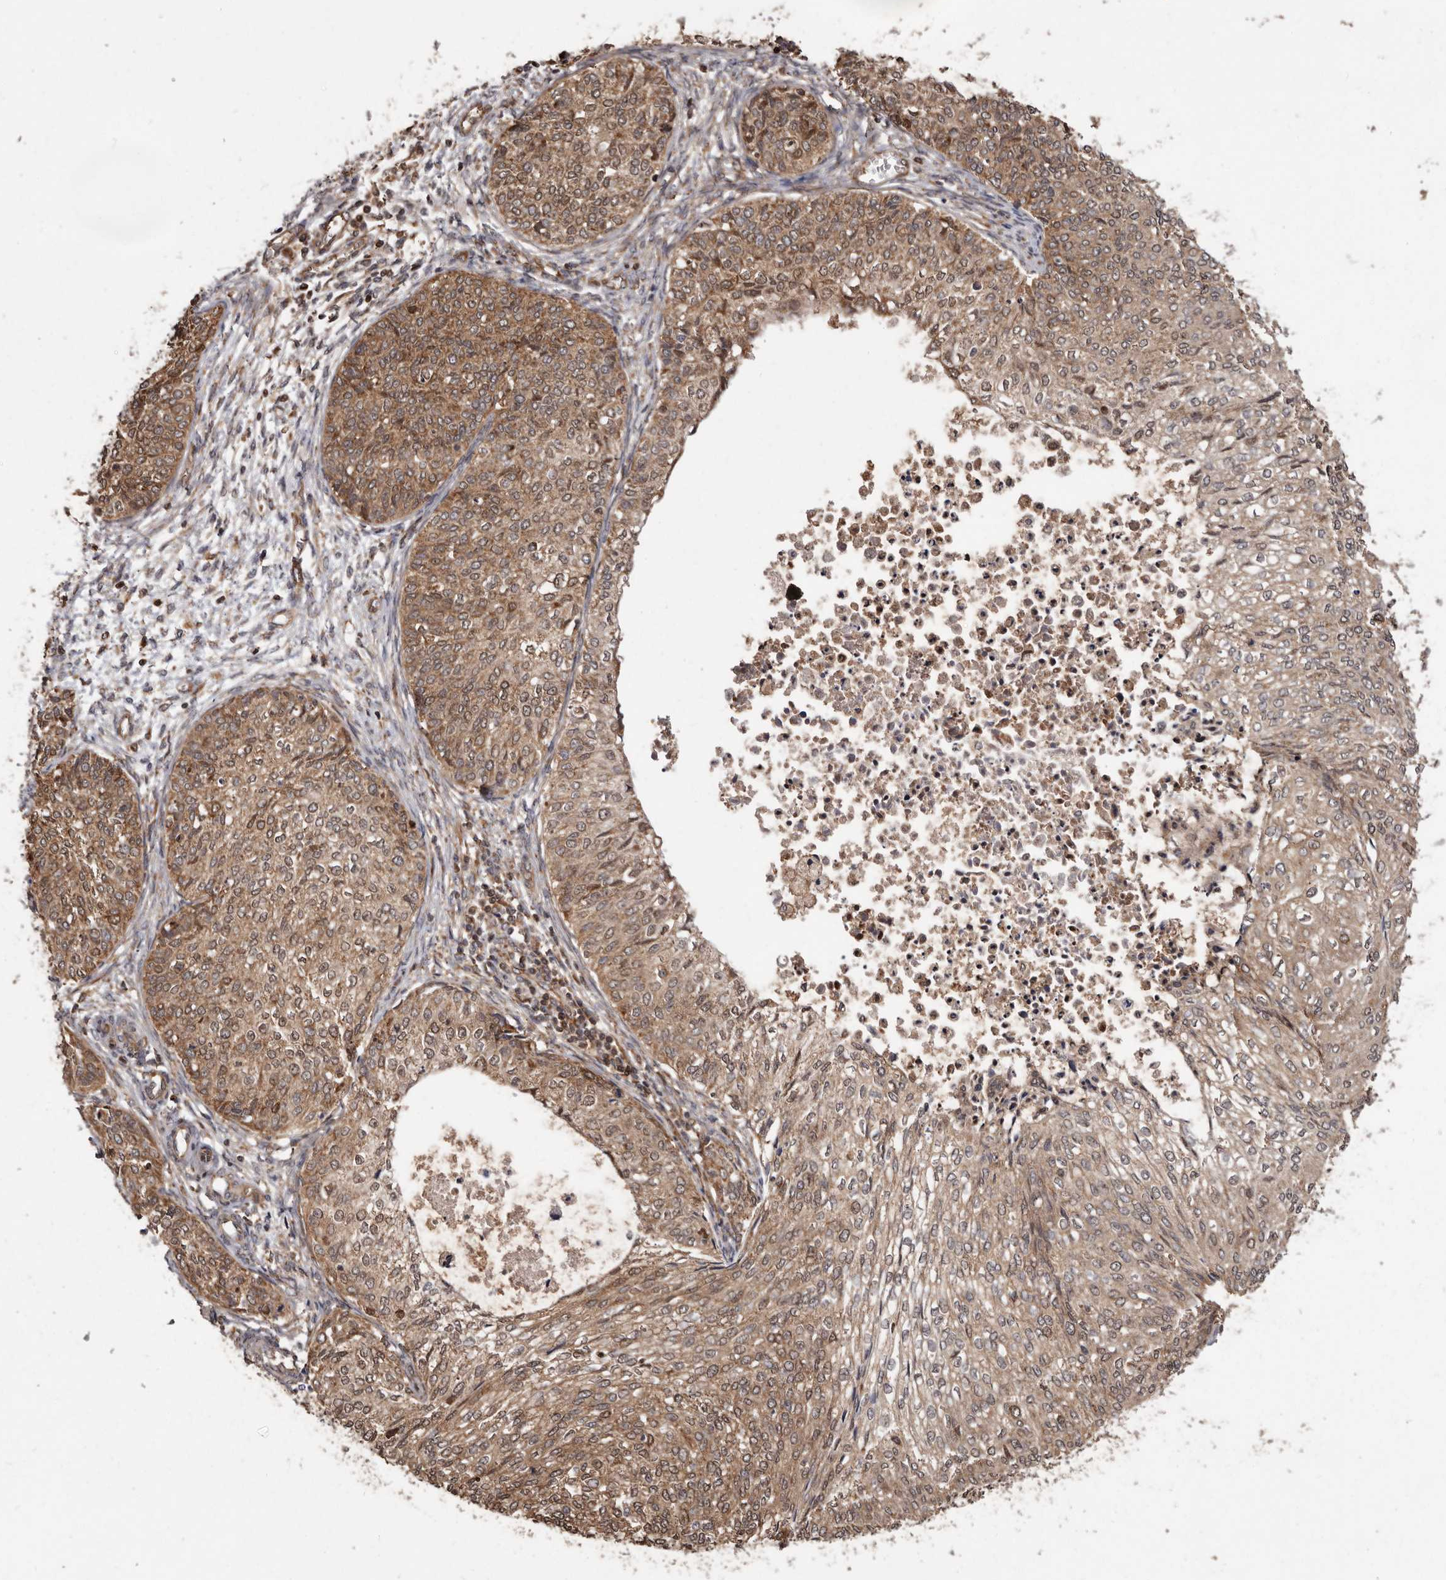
{"staining": {"intensity": "moderate", "quantity": ">75%", "location": "cytoplasmic/membranous"}, "tissue": "cervical cancer", "cell_type": "Tumor cells", "image_type": "cancer", "snomed": [{"axis": "morphology", "description": "Squamous cell carcinoma, NOS"}, {"axis": "topography", "description": "Cervix"}], "caption": "Protein staining demonstrates moderate cytoplasmic/membranous positivity in about >75% of tumor cells in cervical cancer.", "gene": "FLAD1", "patient": {"sex": "female", "age": 37}}